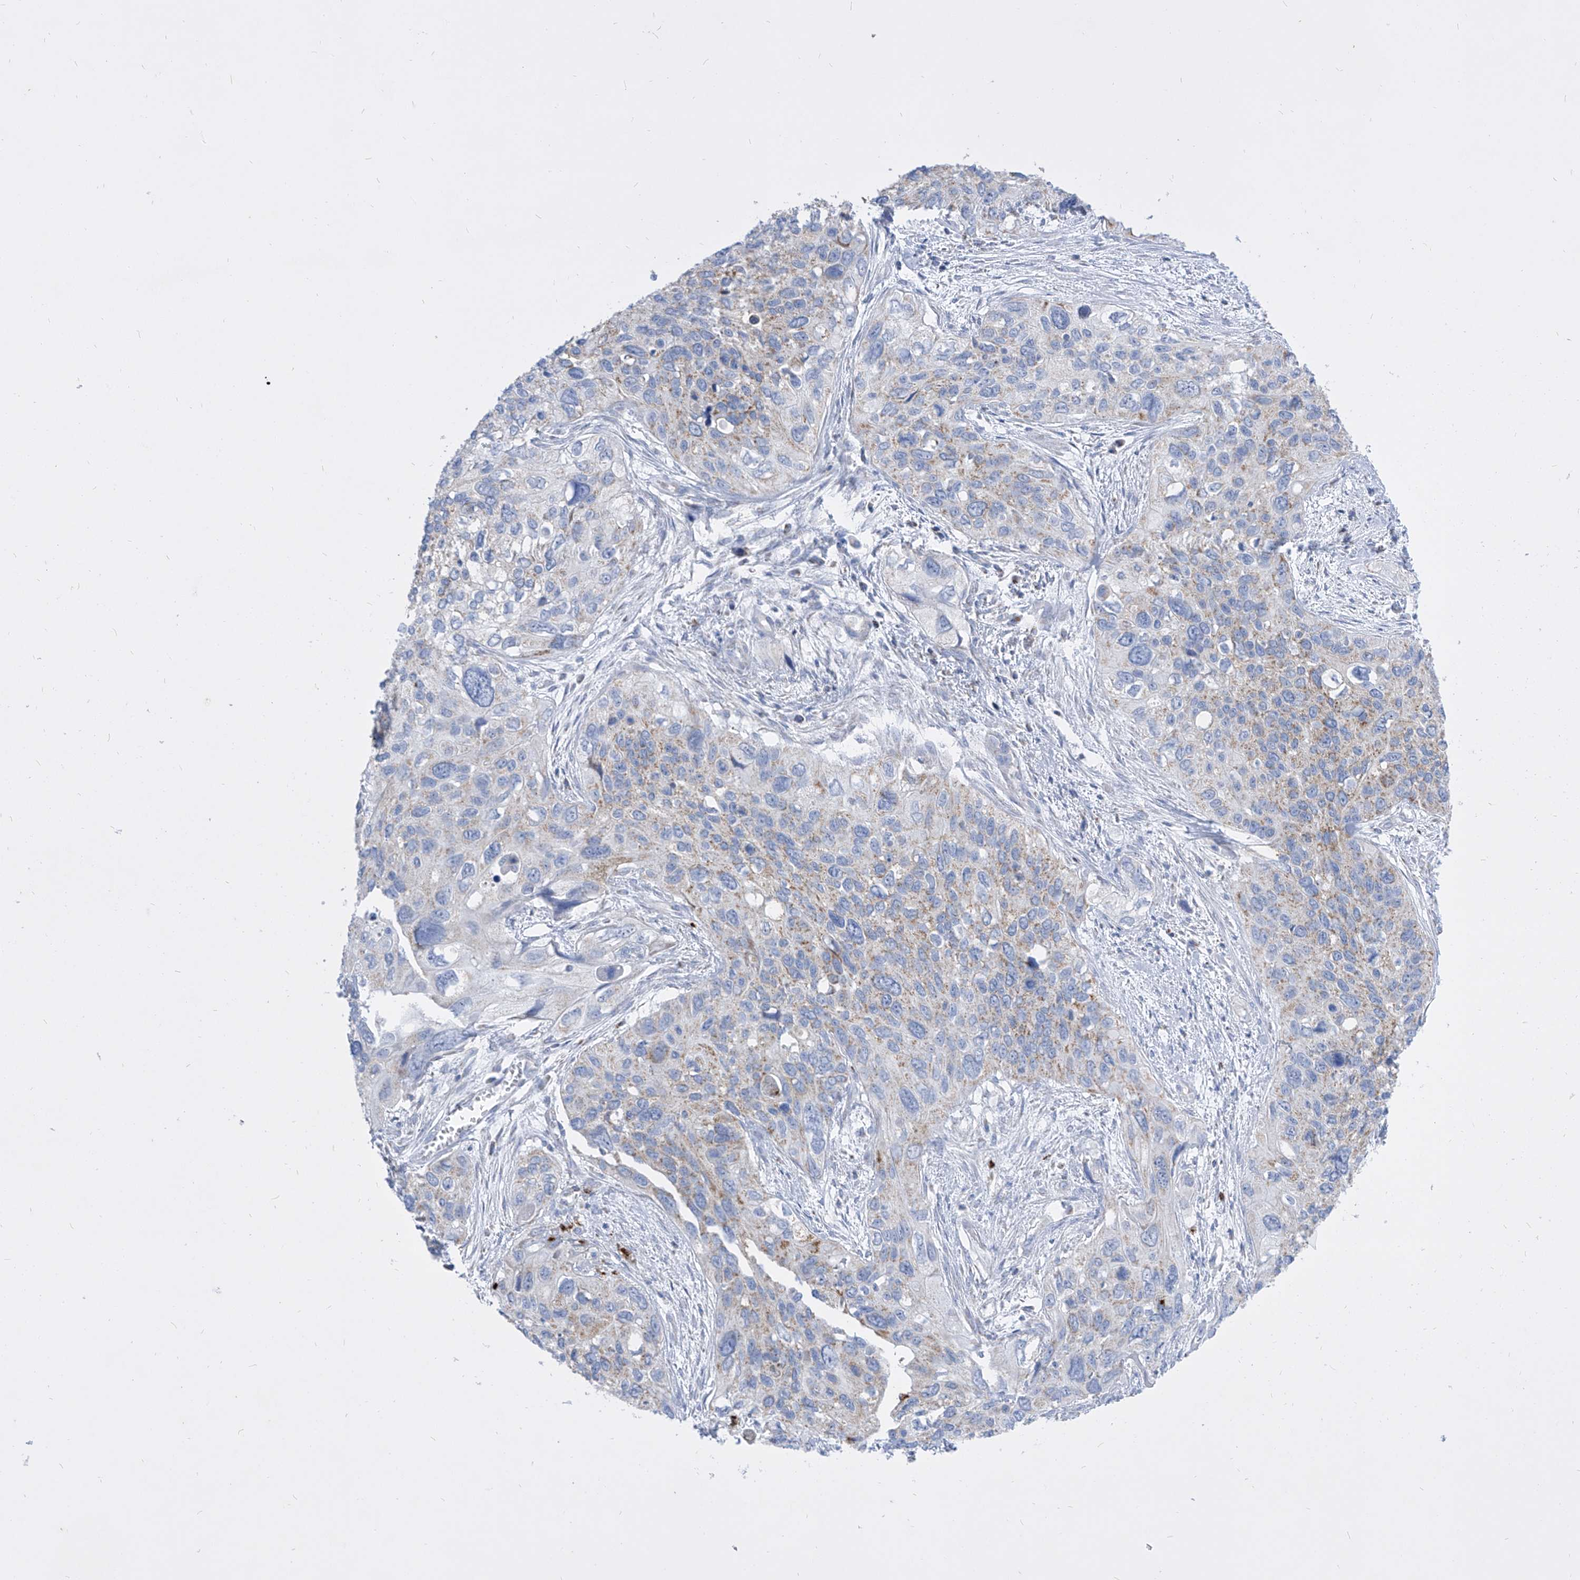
{"staining": {"intensity": "weak", "quantity": "<25%", "location": "cytoplasmic/membranous"}, "tissue": "cervical cancer", "cell_type": "Tumor cells", "image_type": "cancer", "snomed": [{"axis": "morphology", "description": "Squamous cell carcinoma, NOS"}, {"axis": "topography", "description": "Cervix"}], "caption": "The micrograph reveals no staining of tumor cells in cervical cancer (squamous cell carcinoma).", "gene": "COQ3", "patient": {"sex": "female", "age": 55}}